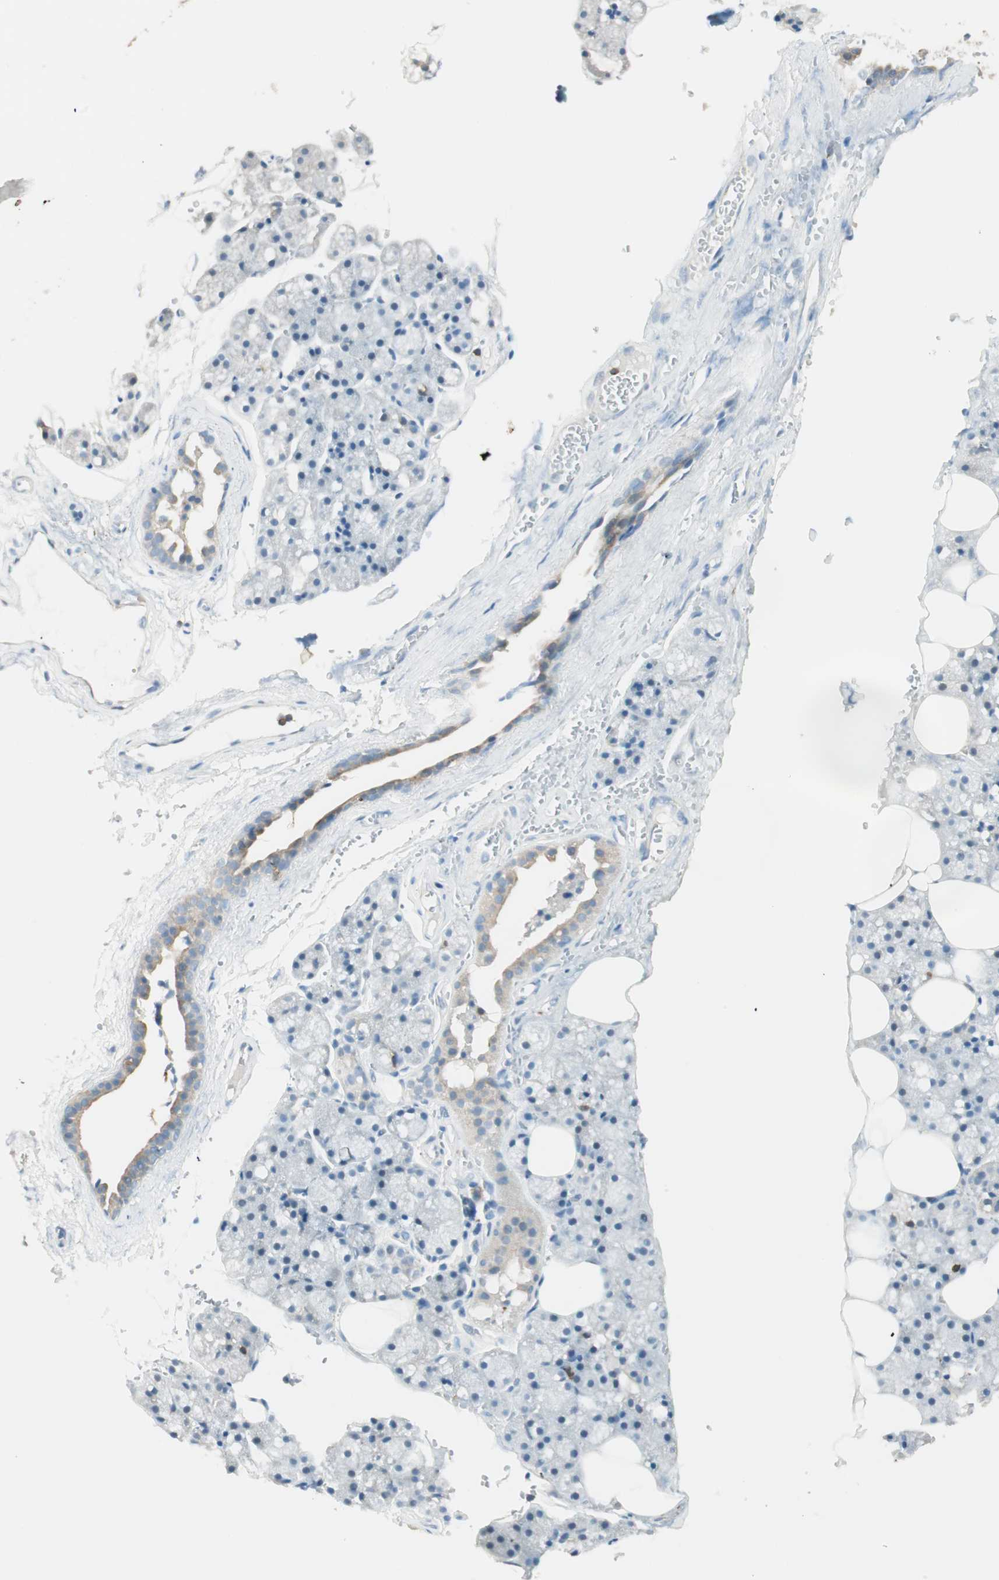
{"staining": {"intensity": "weak", "quantity": "25%-75%", "location": "cytoplasmic/membranous"}, "tissue": "salivary gland", "cell_type": "Glandular cells", "image_type": "normal", "snomed": [{"axis": "morphology", "description": "Normal tissue, NOS"}, {"axis": "topography", "description": "Salivary gland"}], "caption": "This image exhibits immunohistochemistry staining of normal human salivary gland, with low weak cytoplasmic/membranous staining in about 25%-75% of glandular cells.", "gene": "HPGD", "patient": {"sex": "male", "age": 62}}